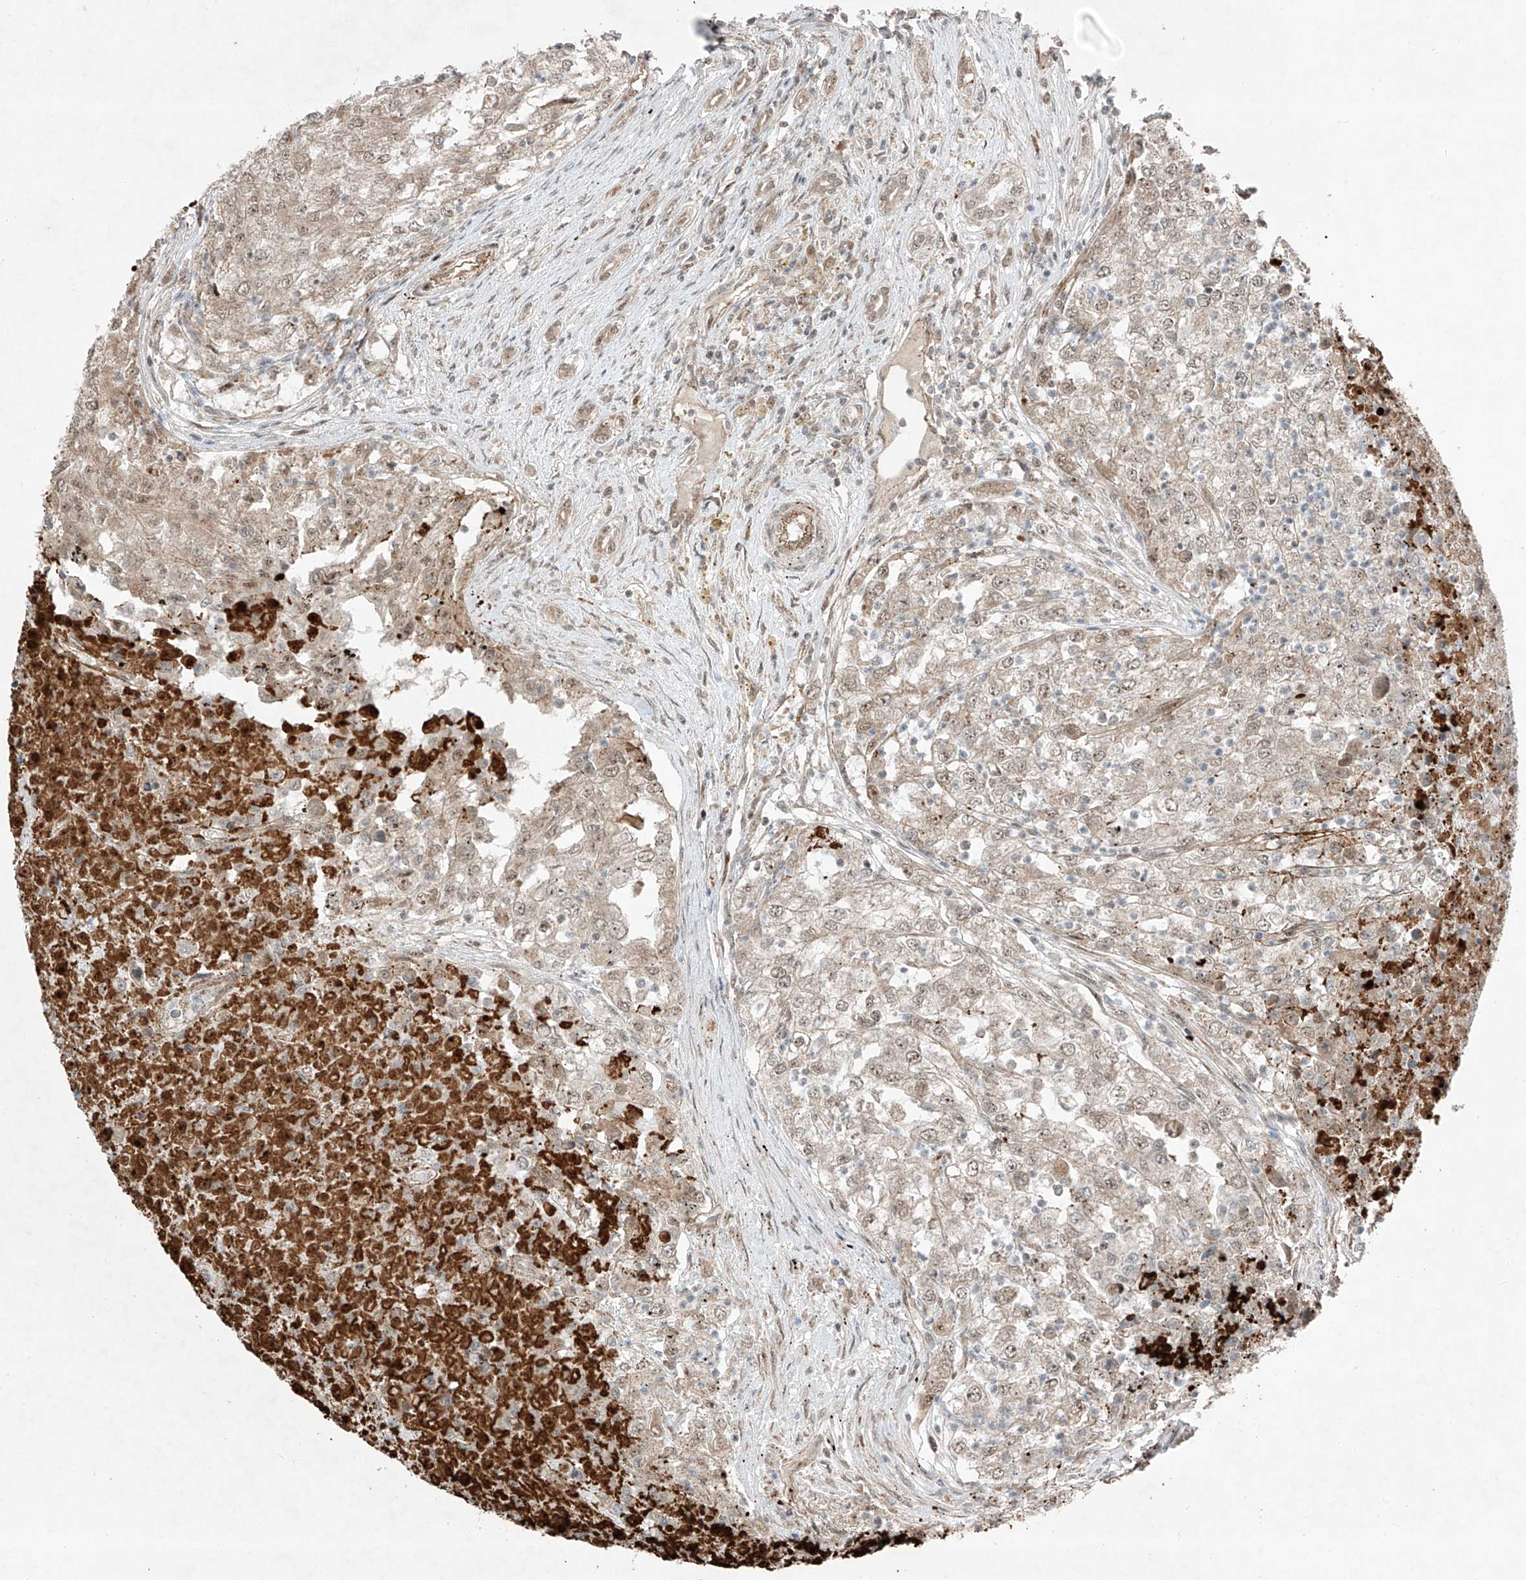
{"staining": {"intensity": "weak", "quantity": "25%-75%", "location": "cytoplasmic/membranous,nuclear"}, "tissue": "renal cancer", "cell_type": "Tumor cells", "image_type": "cancer", "snomed": [{"axis": "morphology", "description": "Adenocarcinoma, NOS"}, {"axis": "topography", "description": "Kidney"}], "caption": "Human renal cancer stained with a brown dye demonstrates weak cytoplasmic/membranous and nuclear positive positivity in approximately 25%-75% of tumor cells.", "gene": "ZNF620", "patient": {"sex": "female", "age": 54}}